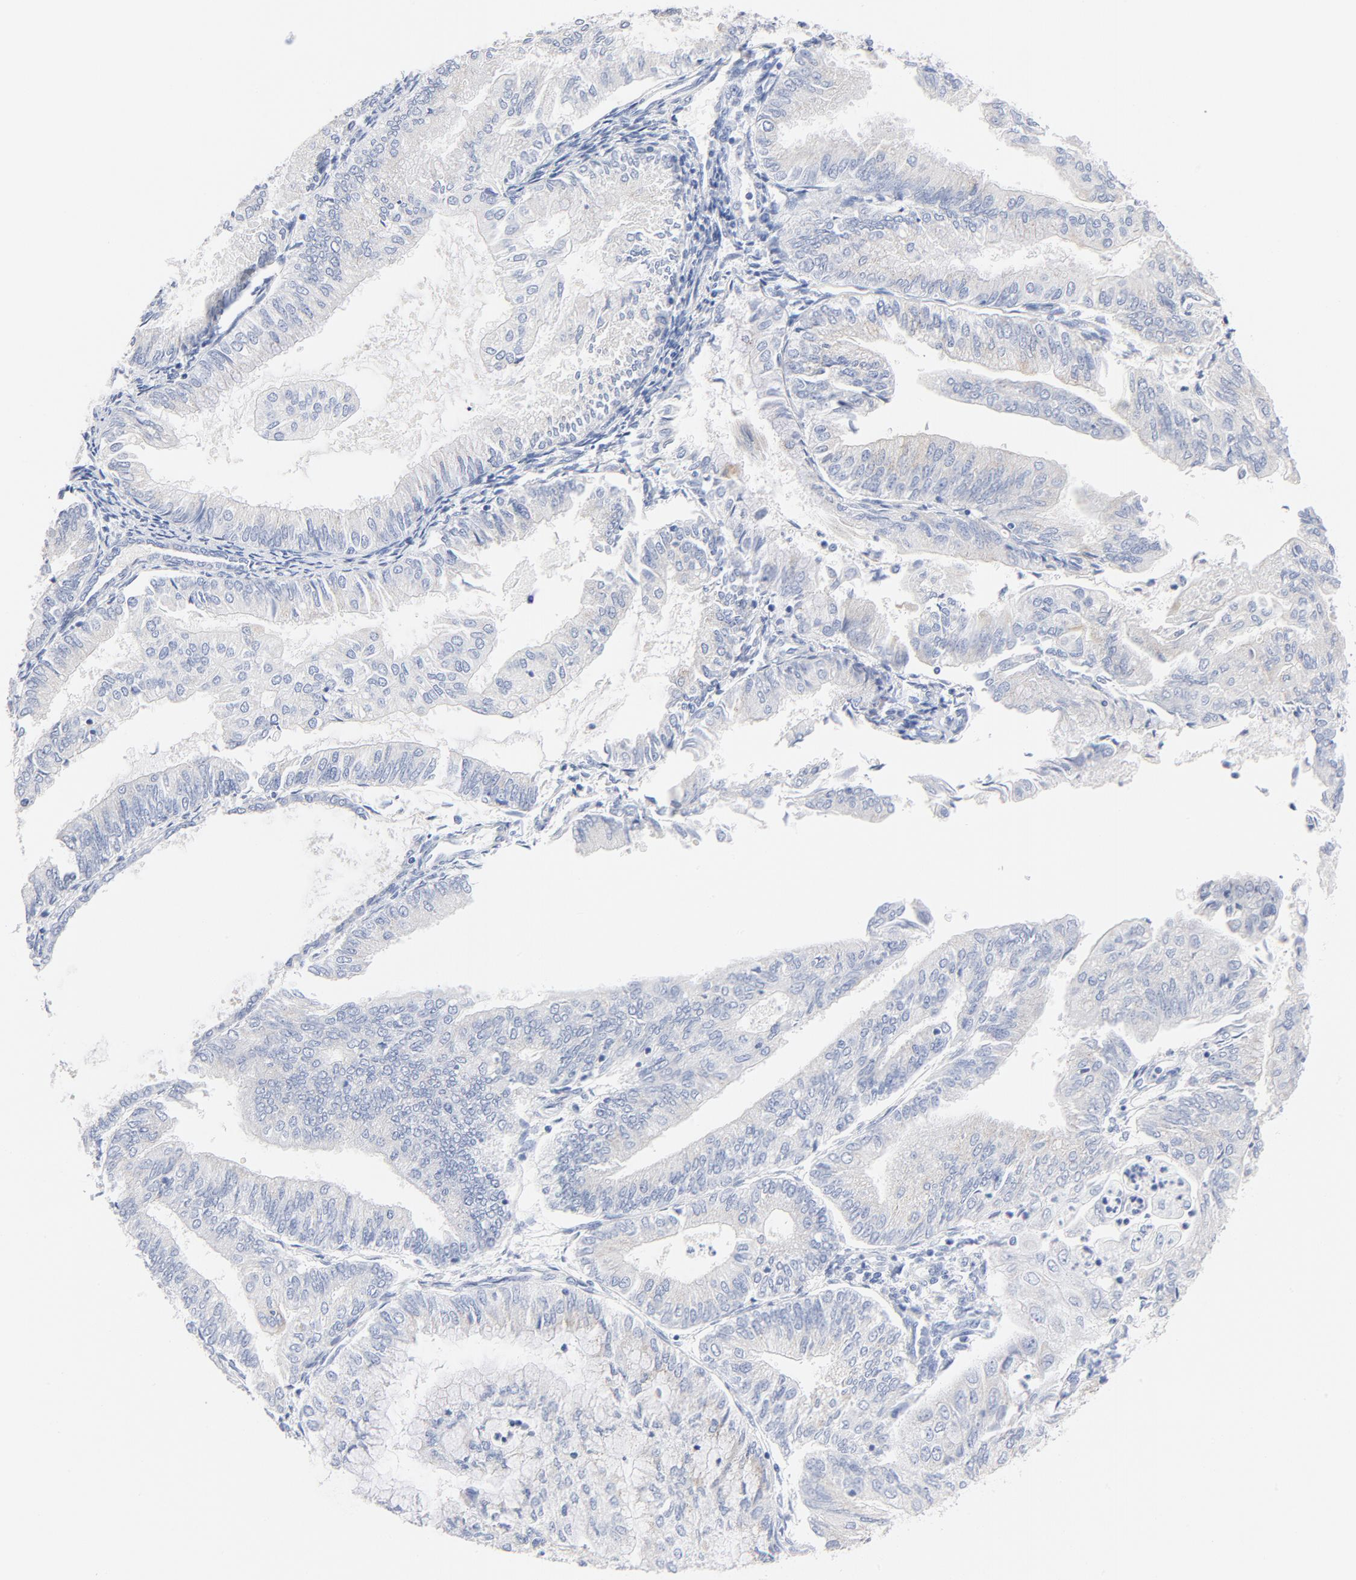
{"staining": {"intensity": "moderate", "quantity": "<25%", "location": "cytoplasmic/membranous"}, "tissue": "endometrial cancer", "cell_type": "Tumor cells", "image_type": "cancer", "snomed": [{"axis": "morphology", "description": "Adenocarcinoma, NOS"}, {"axis": "topography", "description": "Endometrium"}], "caption": "A histopathology image of adenocarcinoma (endometrial) stained for a protein demonstrates moderate cytoplasmic/membranous brown staining in tumor cells.", "gene": "FGFR3", "patient": {"sex": "female", "age": 59}}